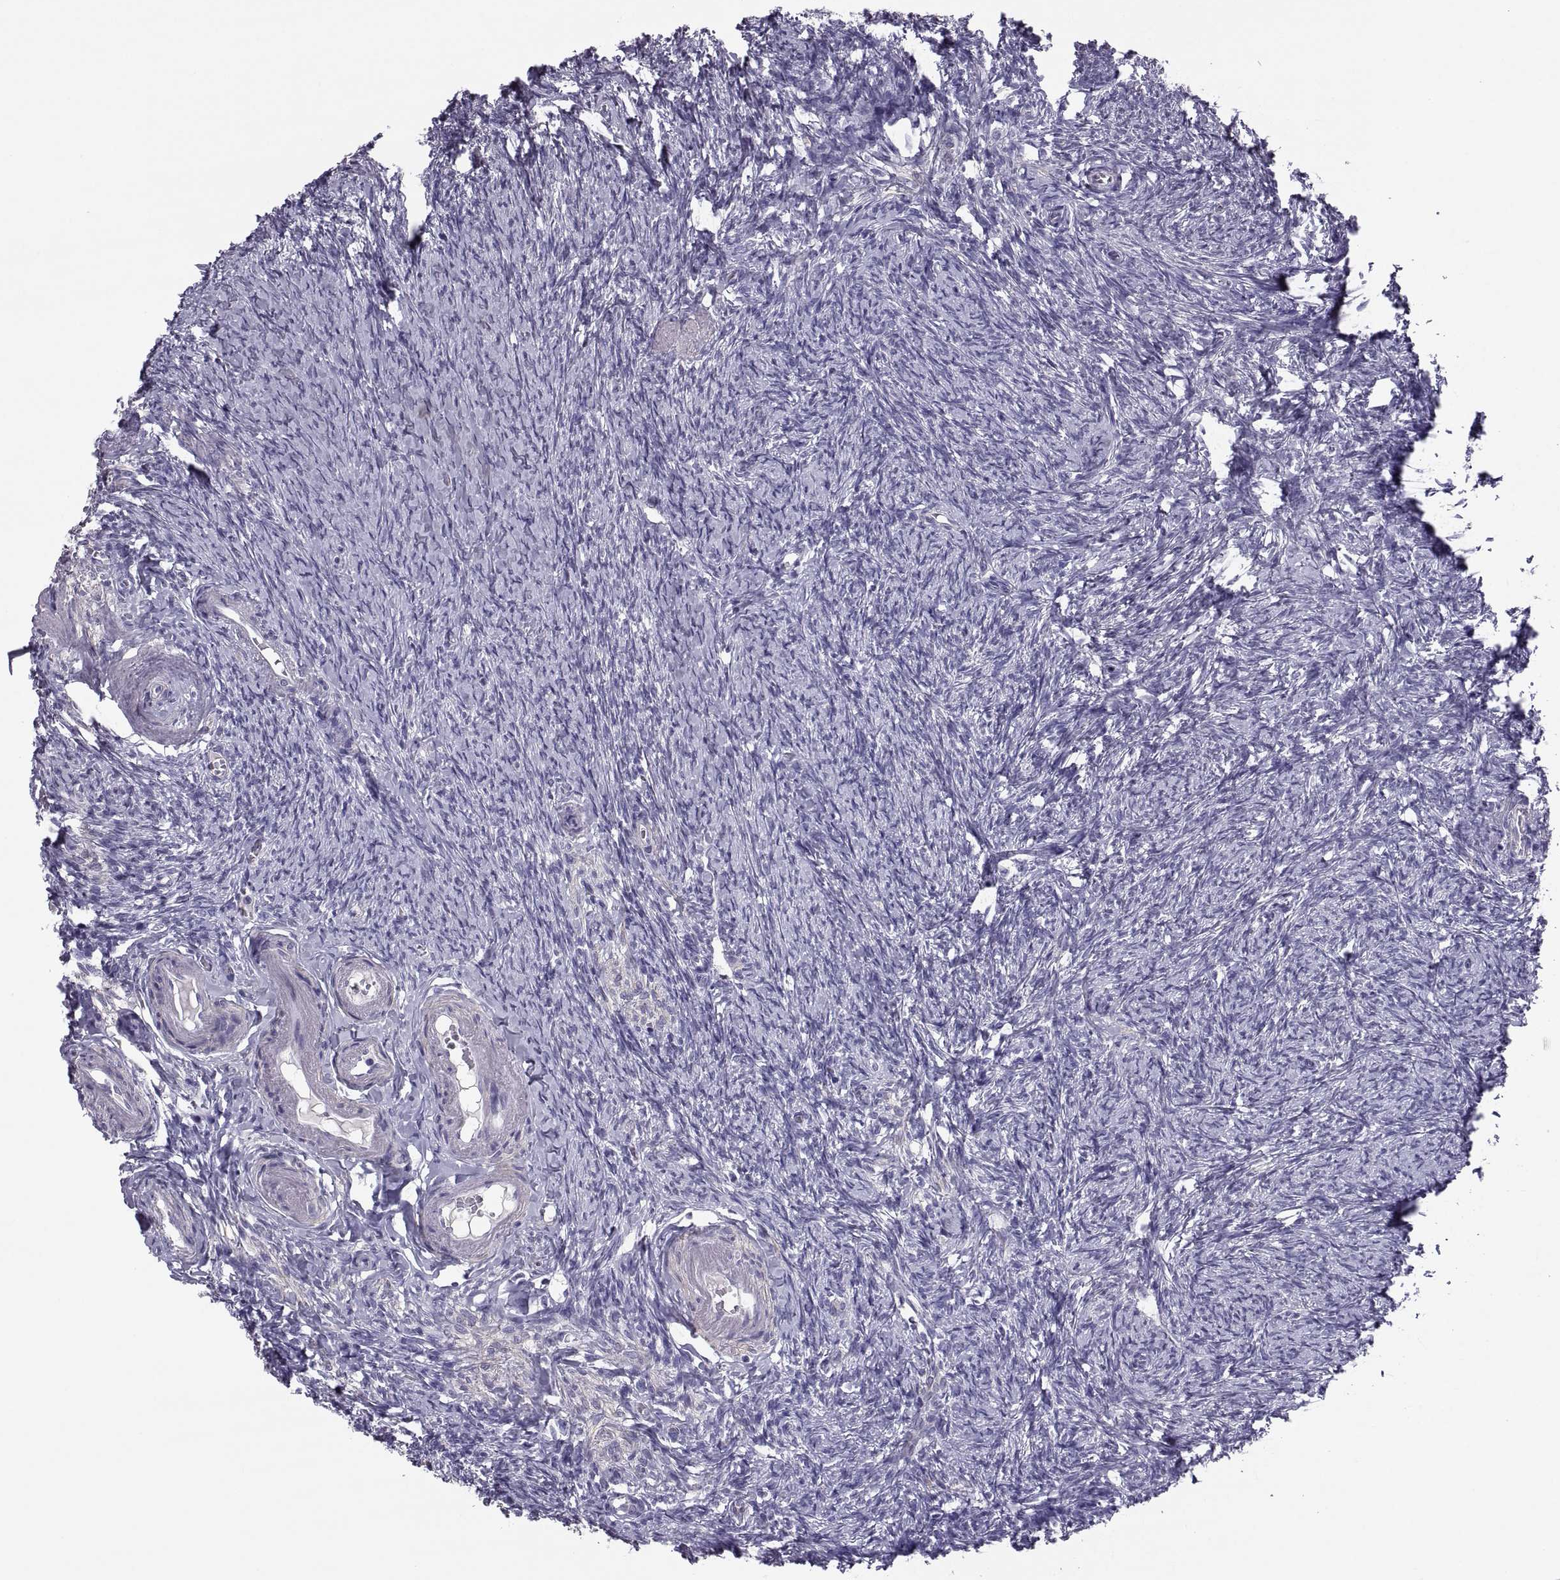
{"staining": {"intensity": "negative", "quantity": "none", "location": "none"}, "tissue": "ovary", "cell_type": "Ovarian stroma cells", "image_type": "normal", "snomed": [{"axis": "morphology", "description": "Normal tissue, NOS"}, {"axis": "topography", "description": "Ovary"}], "caption": "Protein analysis of normal ovary displays no significant staining in ovarian stroma cells. (Stains: DAB (3,3'-diaminobenzidine) IHC with hematoxylin counter stain, Microscopy: brightfield microscopy at high magnification).", "gene": "IGSF1", "patient": {"sex": "female", "age": 72}}